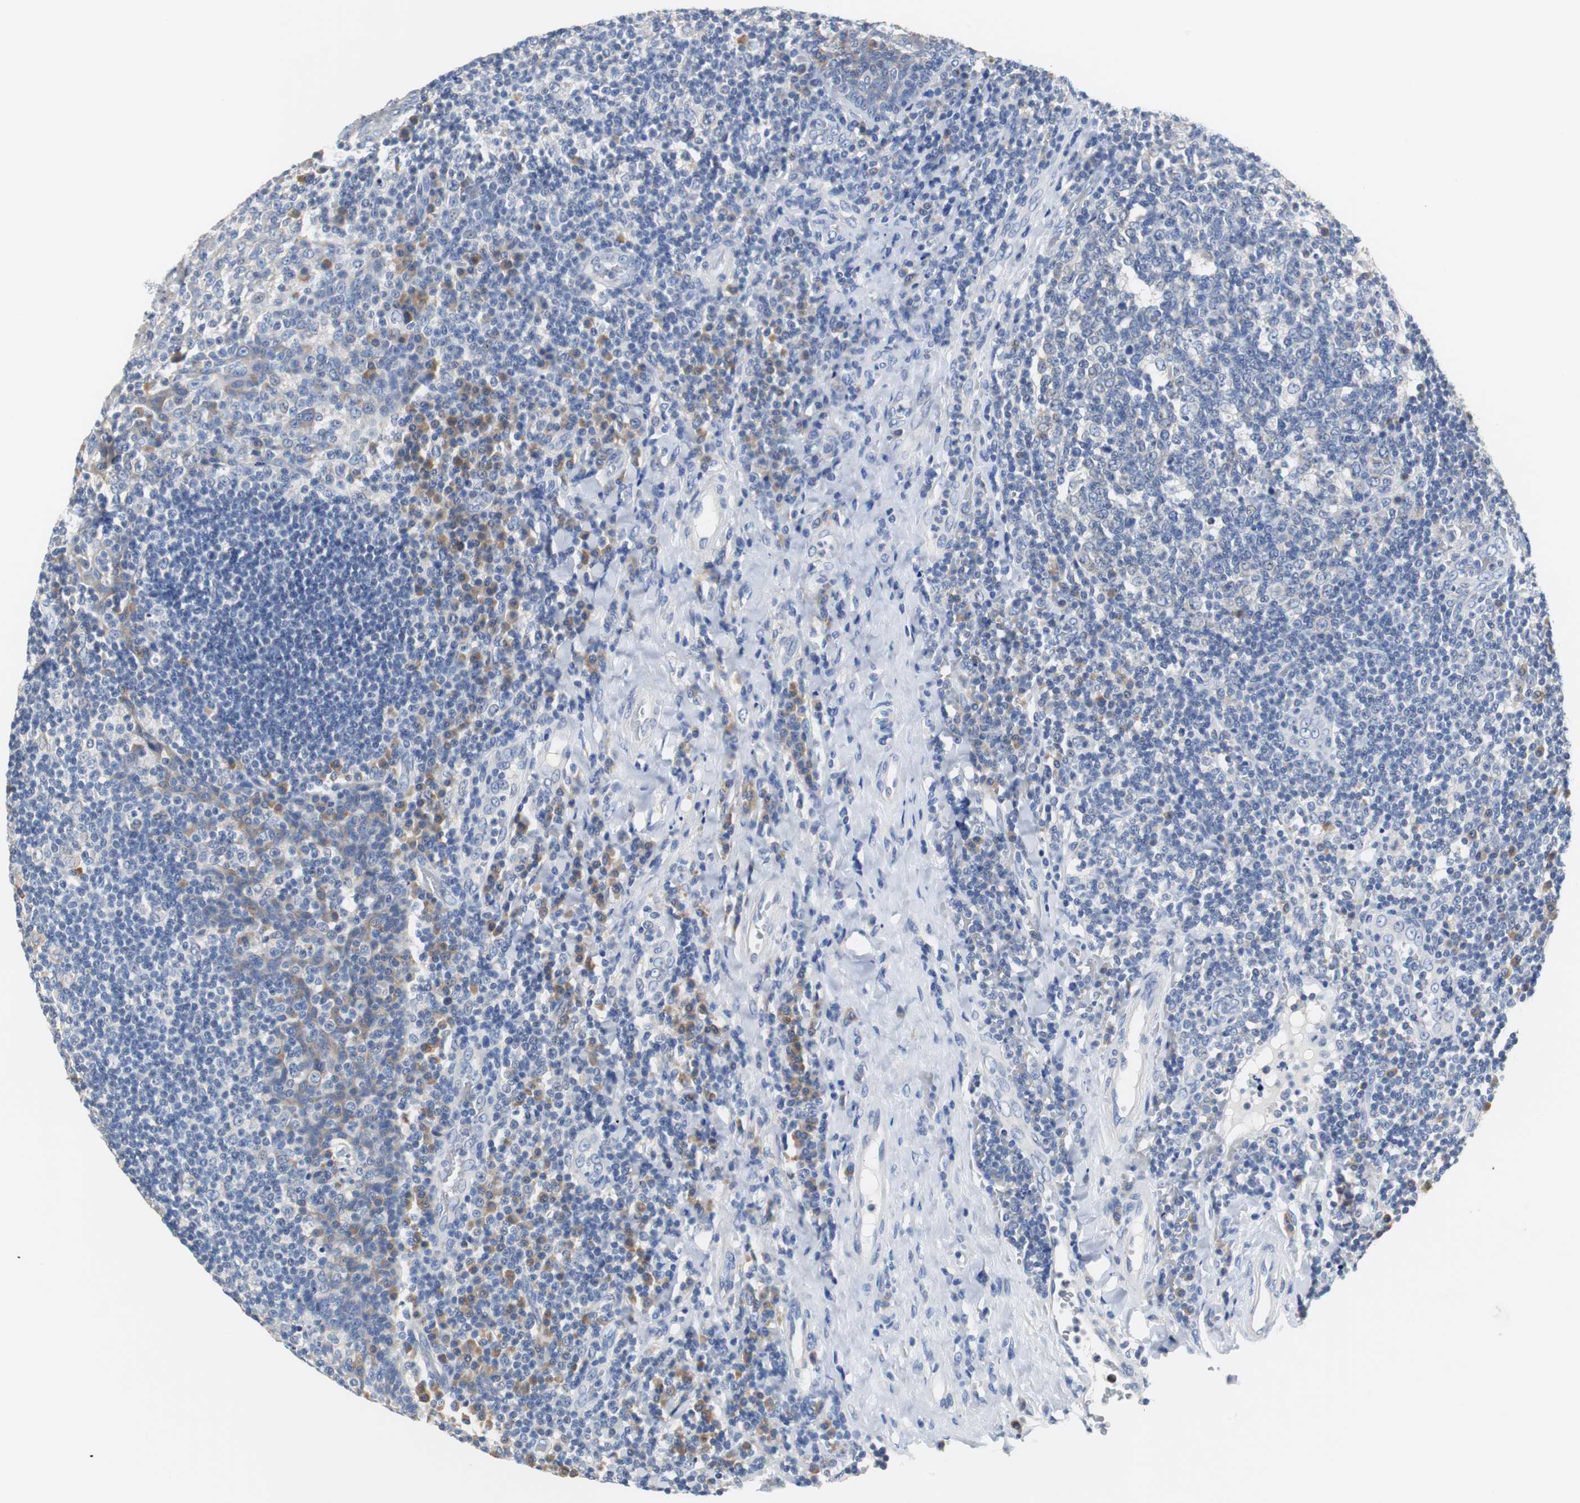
{"staining": {"intensity": "negative", "quantity": "none", "location": "none"}, "tissue": "tonsil", "cell_type": "Germinal center cells", "image_type": "normal", "snomed": [{"axis": "morphology", "description": "Normal tissue, NOS"}, {"axis": "topography", "description": "Tonsil"}], "caption": "Germinal center cells show no significant staining in benign tonsil. The staining was performed using DAB (3,3'-diaminobenzidine) to visualize the protein expression in brown, while the nuclei were stained in blue with hematoxylin (Magnification: 20x).", "gene": "PCK1", "patient": {"sex": "male", "age": 17}}